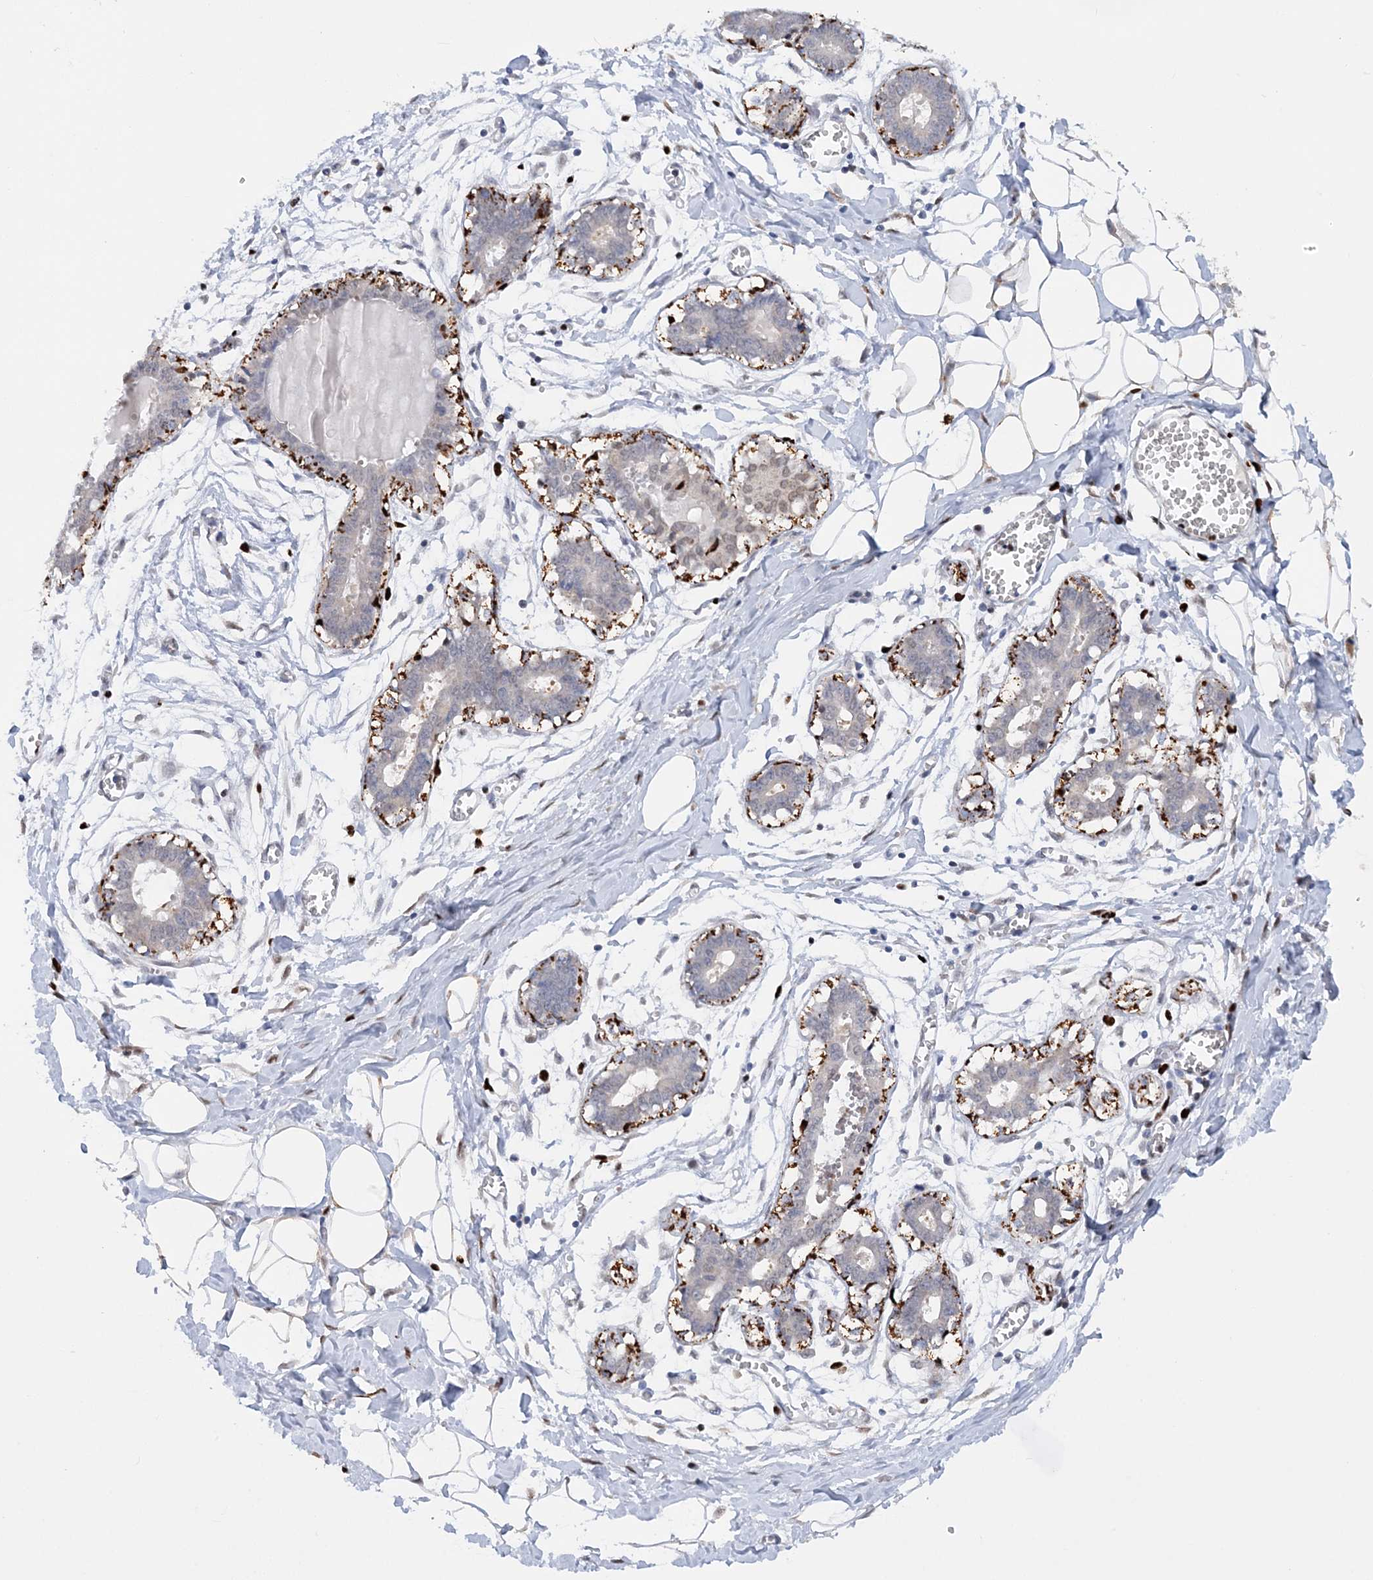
{"staining": {"intensity": "negative", "quantity": "none", "location": "none"}, "tissue": "breast", "cell_type": "Adipocytes", "image_type": "normal", "snomed": [{"axis": "morphology", "description": "Normal tissue, NOS"}, {"axis": "topography", "description": "Breast"}], "caption": "A high-resolution micrograph shows immunohistochemistry (IHC) staining of unremarkable breast, which displays no significant positivity in adipocytes. (DAB (3,3'-diaminobenzidine) IHC, high magnification).", "gene": "NIT2", "patient": {"sex": "female", "age": 27}}